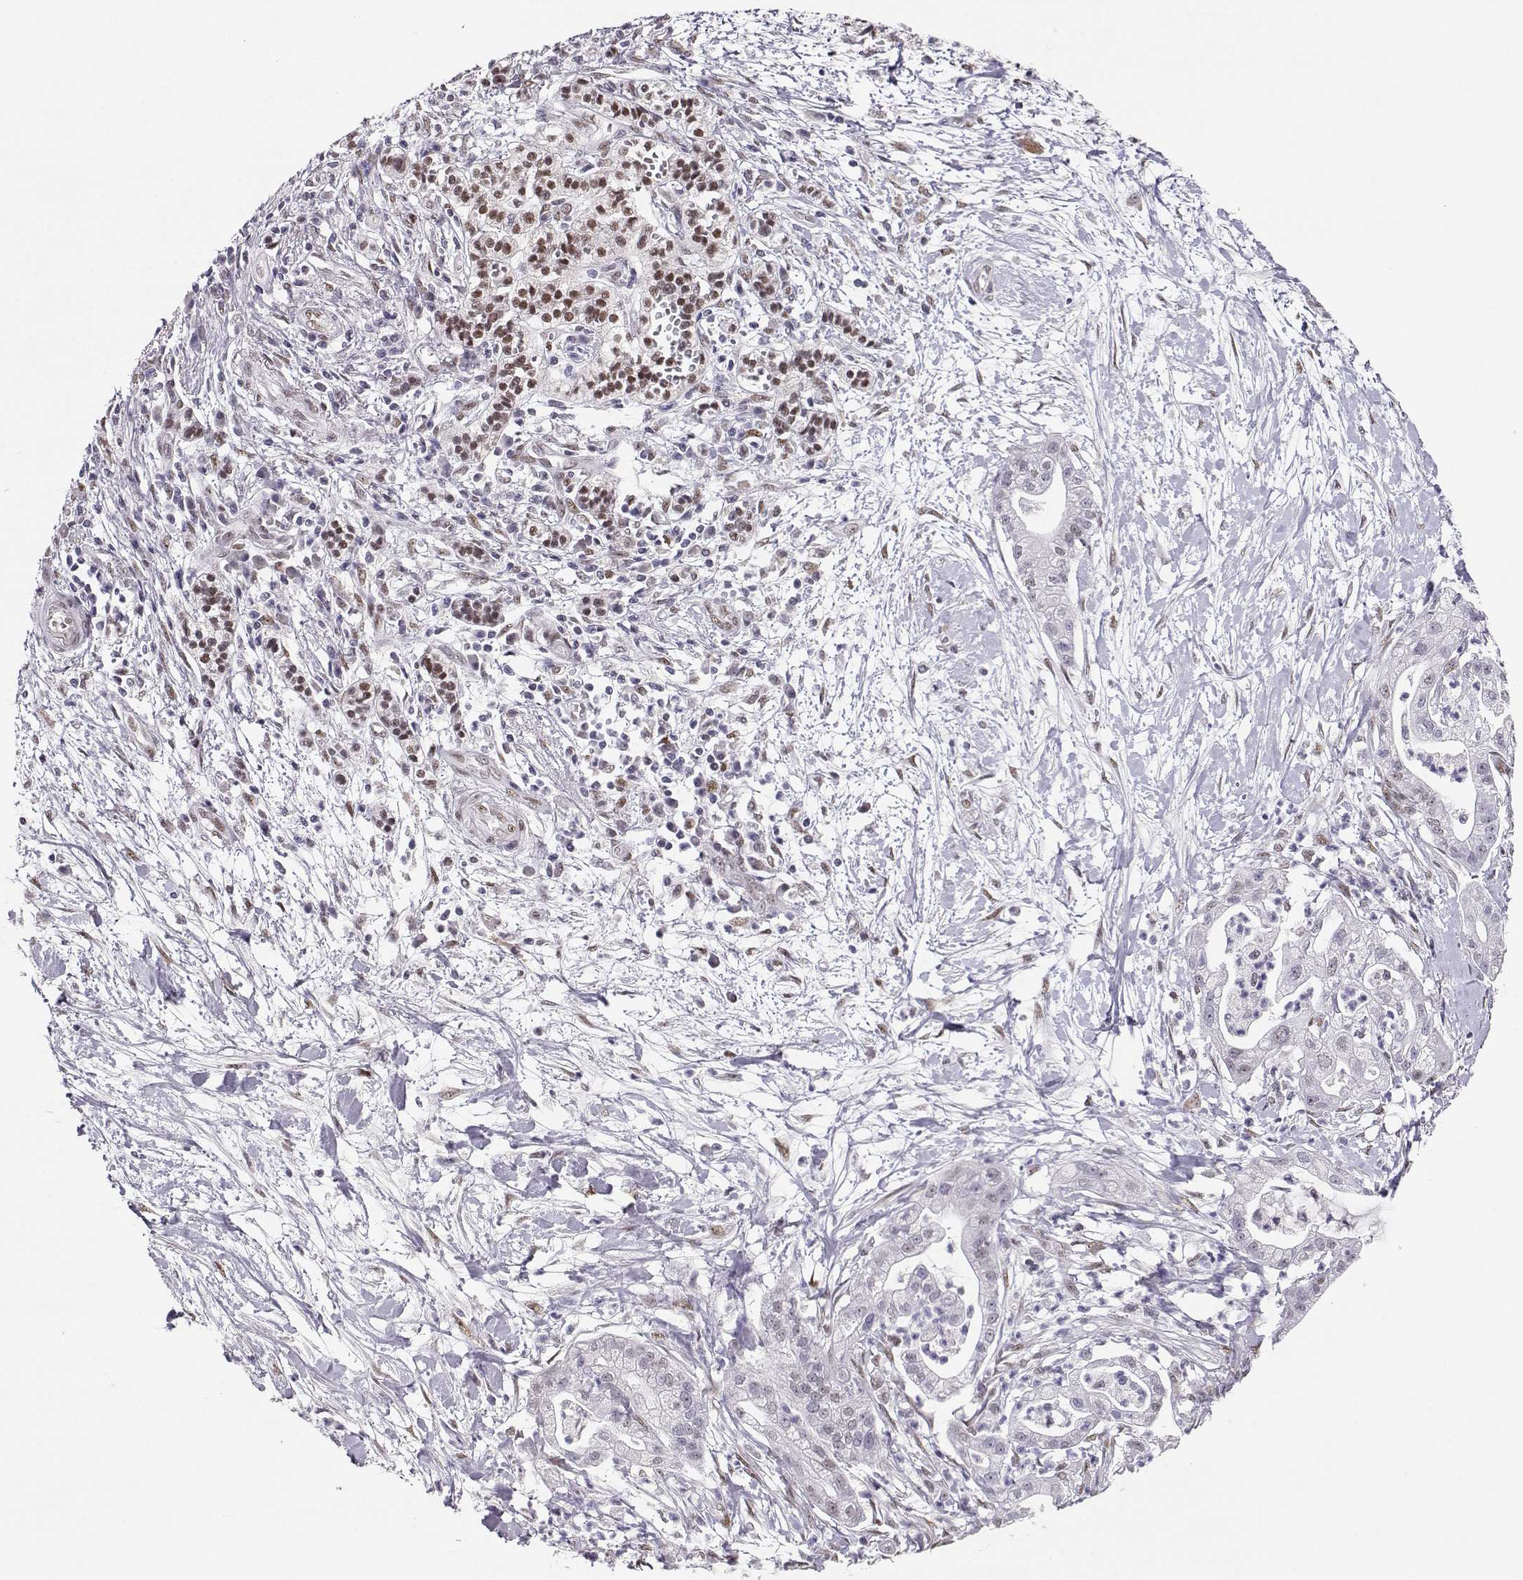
{"staining": {"intensity": "negative", "quantity": "none", "location": "none"}, "tissue": "pancreatic cancer", "cell_type": "Tumor cells", "image_type": "cancer", "snomed": [{"axis": "morphology", "description": "Normal tissue, NOS"}, {"axis": "morphology", "description": "Adenocarcinoma, NOS"}, {"axis": "topography", "description": "Lymph node"}, {"axis": "topography", "description": "Pancreas"}], "caption": "This histopathology image is of pancreatic cancer (adenocarcinoma) stained with immunohistochemistry (IHC) to label a protein in brown with the nuclei are counter-stained blue. There is no positivity in tumor cells.", "gene": "POLI", "patient": {"sex": "female", "age": 58}}